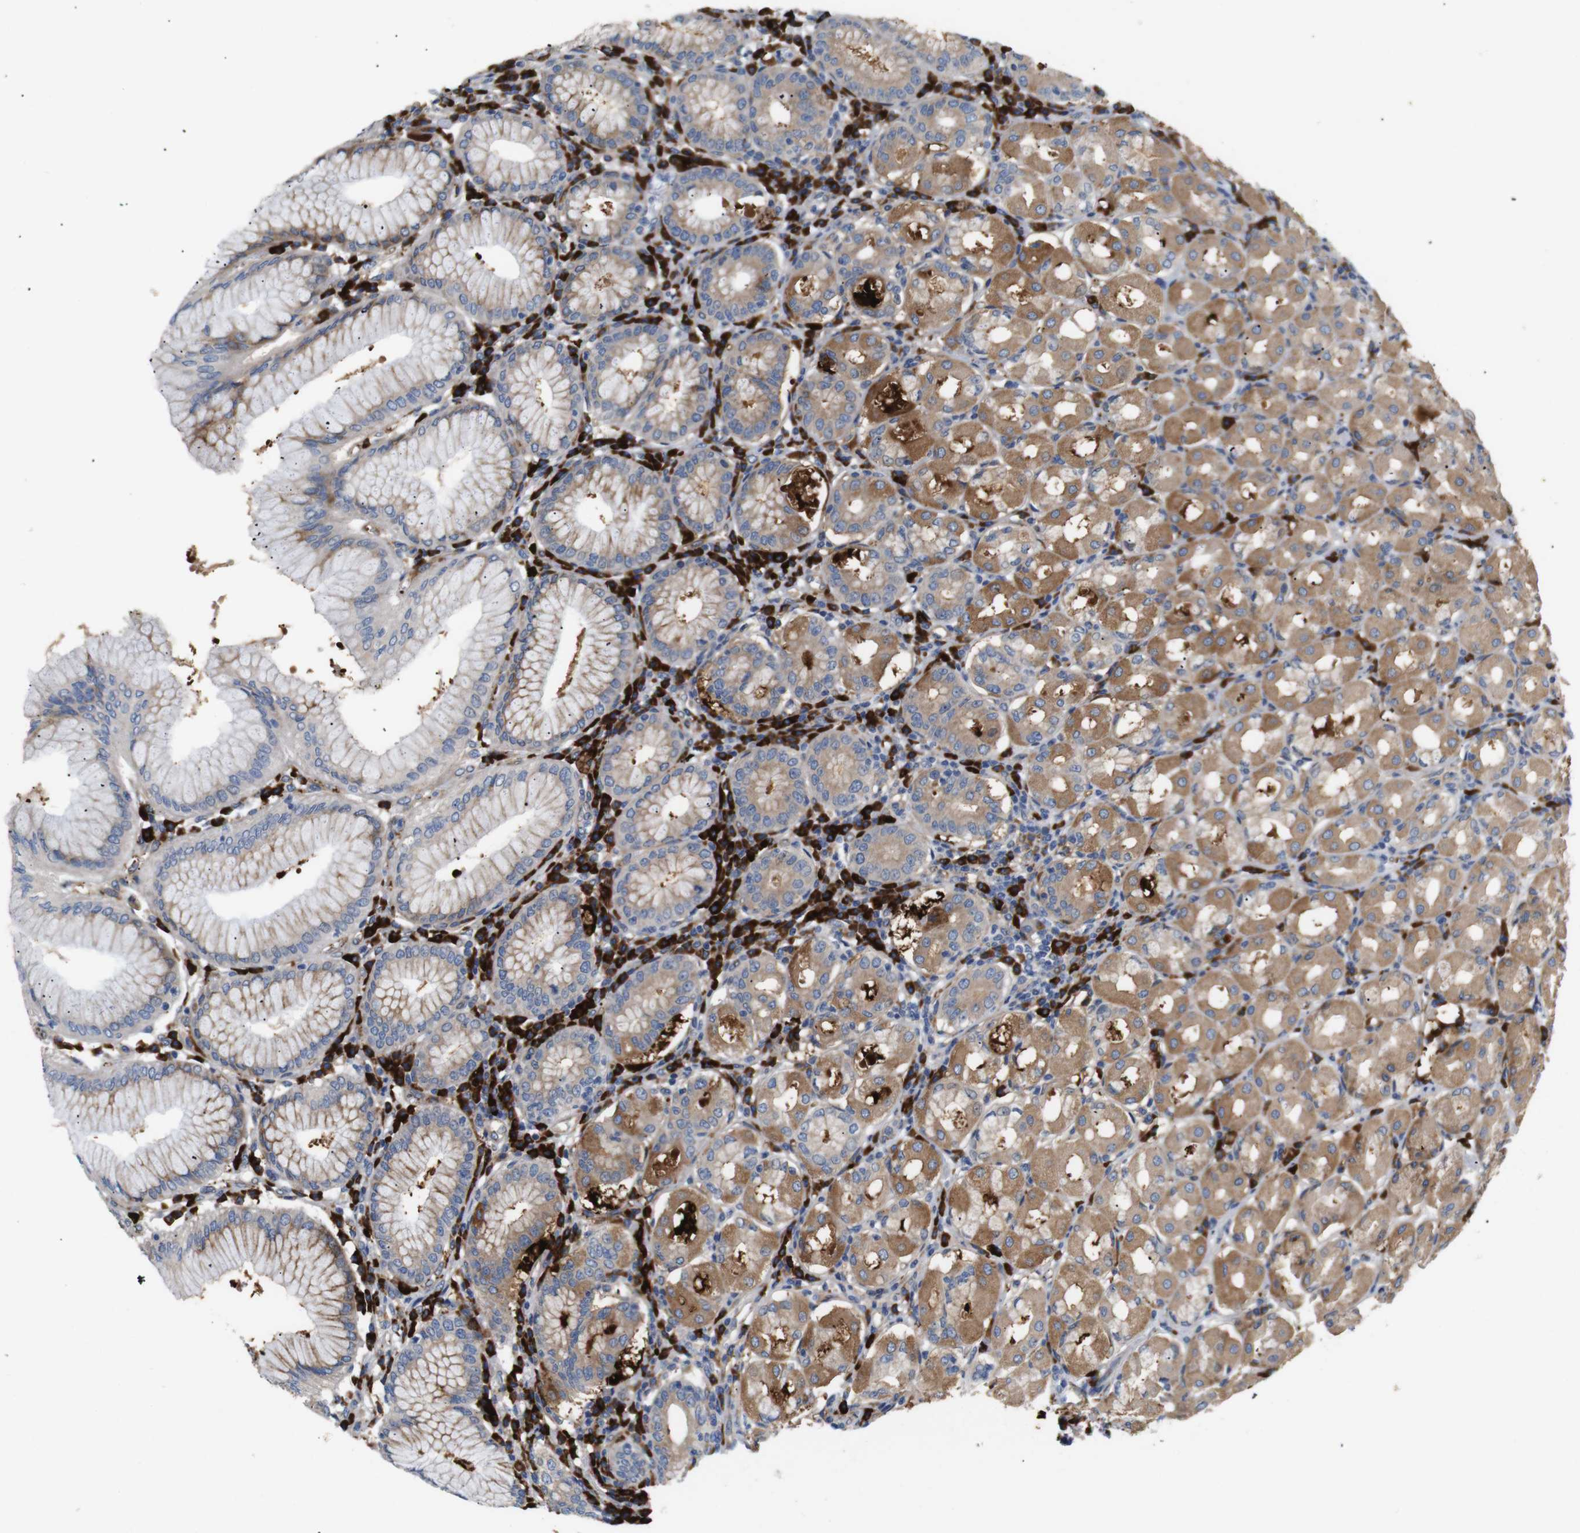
{"staining": {"intensity": "moderate", "quantity": ">75%", "location": "cytoplasmic/membranous"}, "tissue": "stomach", "cell_type": "Glandular cells", "image_type": "normal", "snomed": [{"axis": "morphology", "description": "Normal tissue, NOS"}, {"axis": "topography", "description": "Stomach"}, {"axis": "topography", "description": "Stomach, lower"}], "caption": "Stomach stained for a protein exhibits moderate cytoplasmic/membranous positivity in glandular cells. Immunohistochemistry stains the protein of interest in brown and the nuclei are stained blue.", "gene": "UBE2G2", "patient": {"sex": "female", "age": 56}}